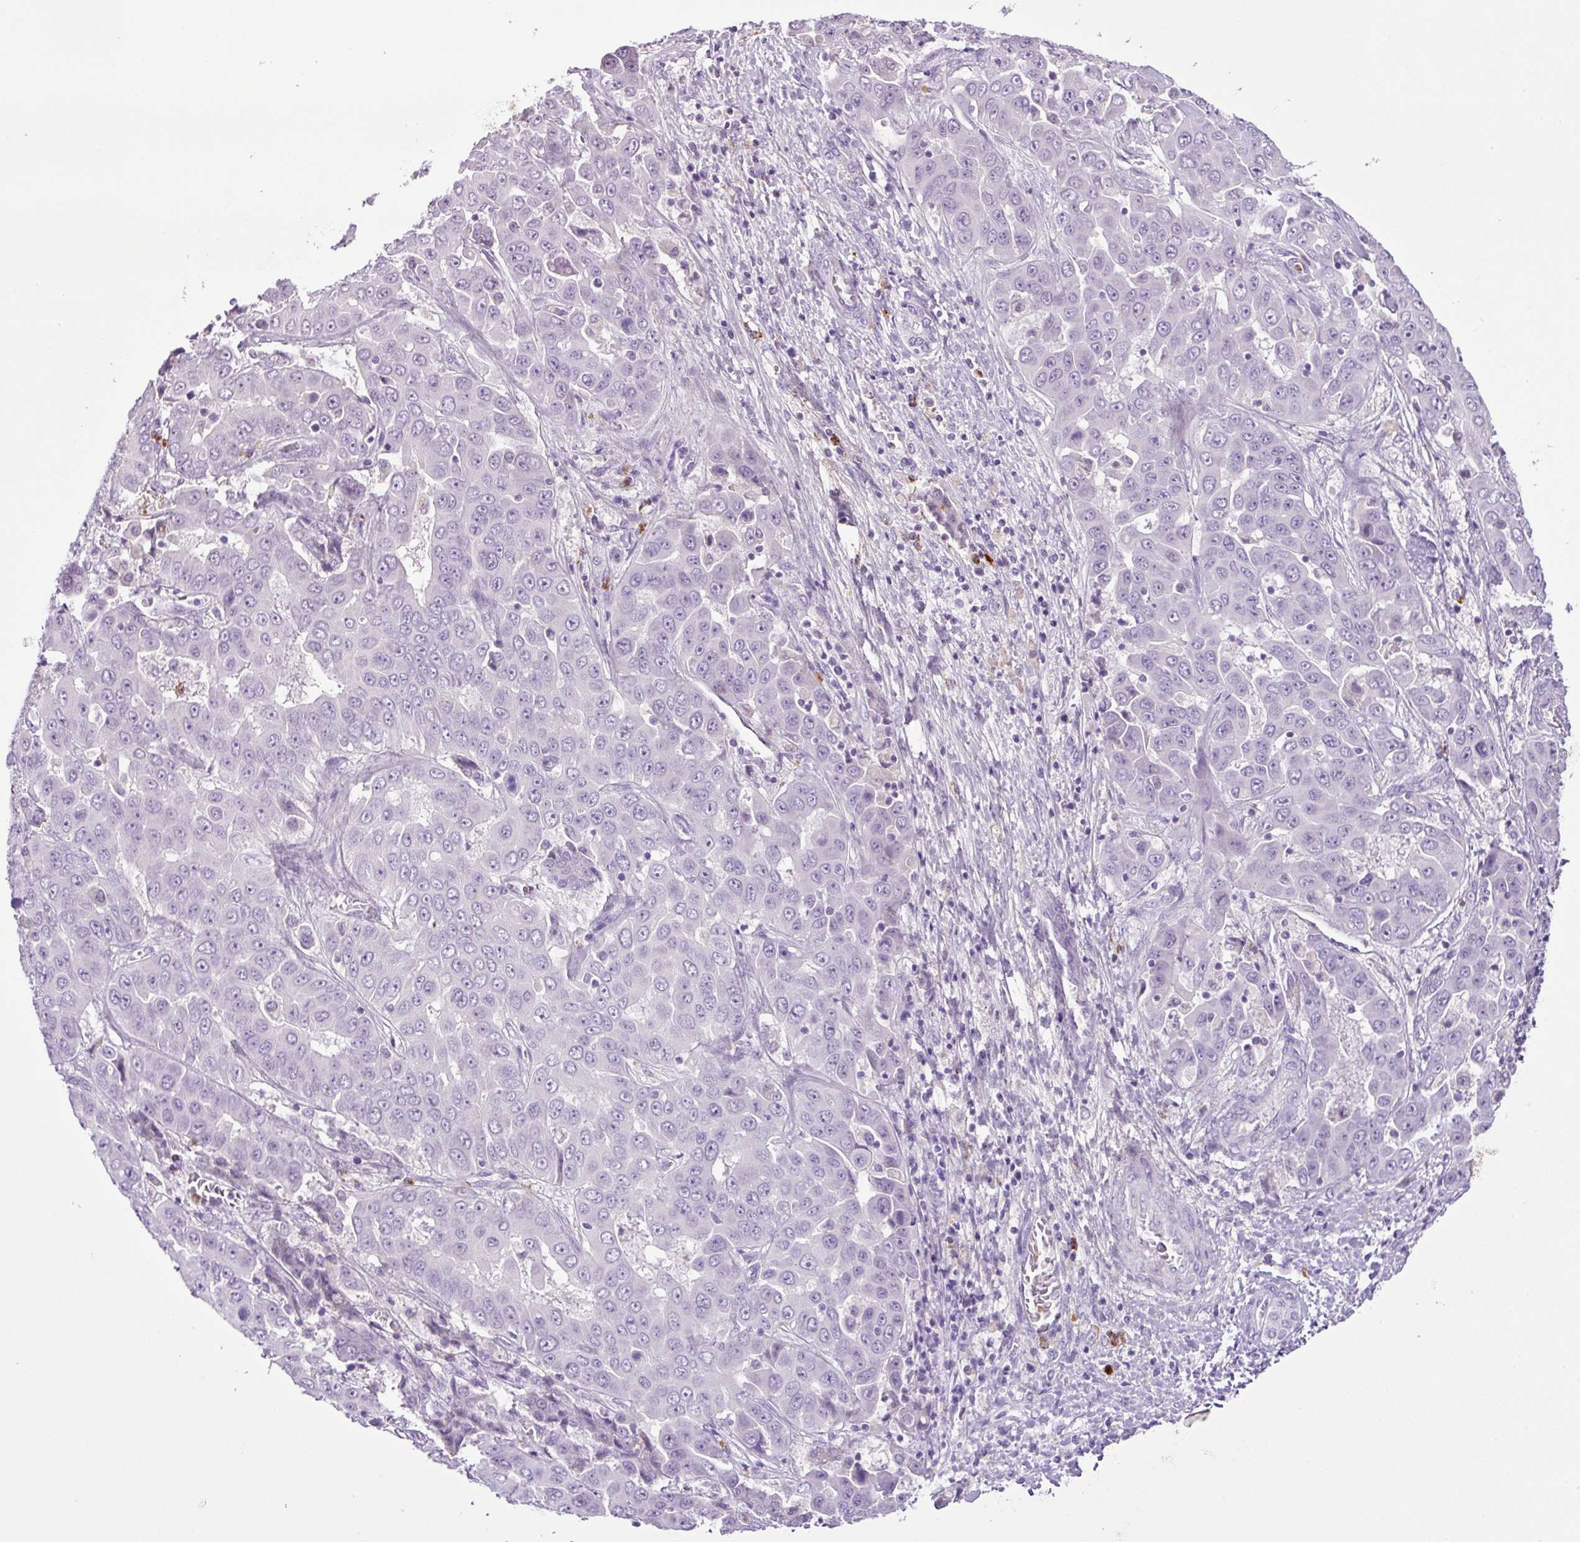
{"staining": {"intensity": "negative", "quantity": "none", "location": "none"}, "tissue": "liver cancer", "cell_type": "Tumor cells", "image_type": "cancer", "snomed": [{"axis": "morphology", "description": "Cholangiocarcinoma"}, {"axis": "topography", "description": "Liver"}], "caption": "Immunohistochemistry histopathology image of neoplastic tissue: human cholangiocarcinoma (liver) stained with DAB (3,3'-diaminobenzidine) reveals no significant protein staining in tumor cells.", "gene": "HTR3E", "patient": {"sex": "female", "age": 52}}